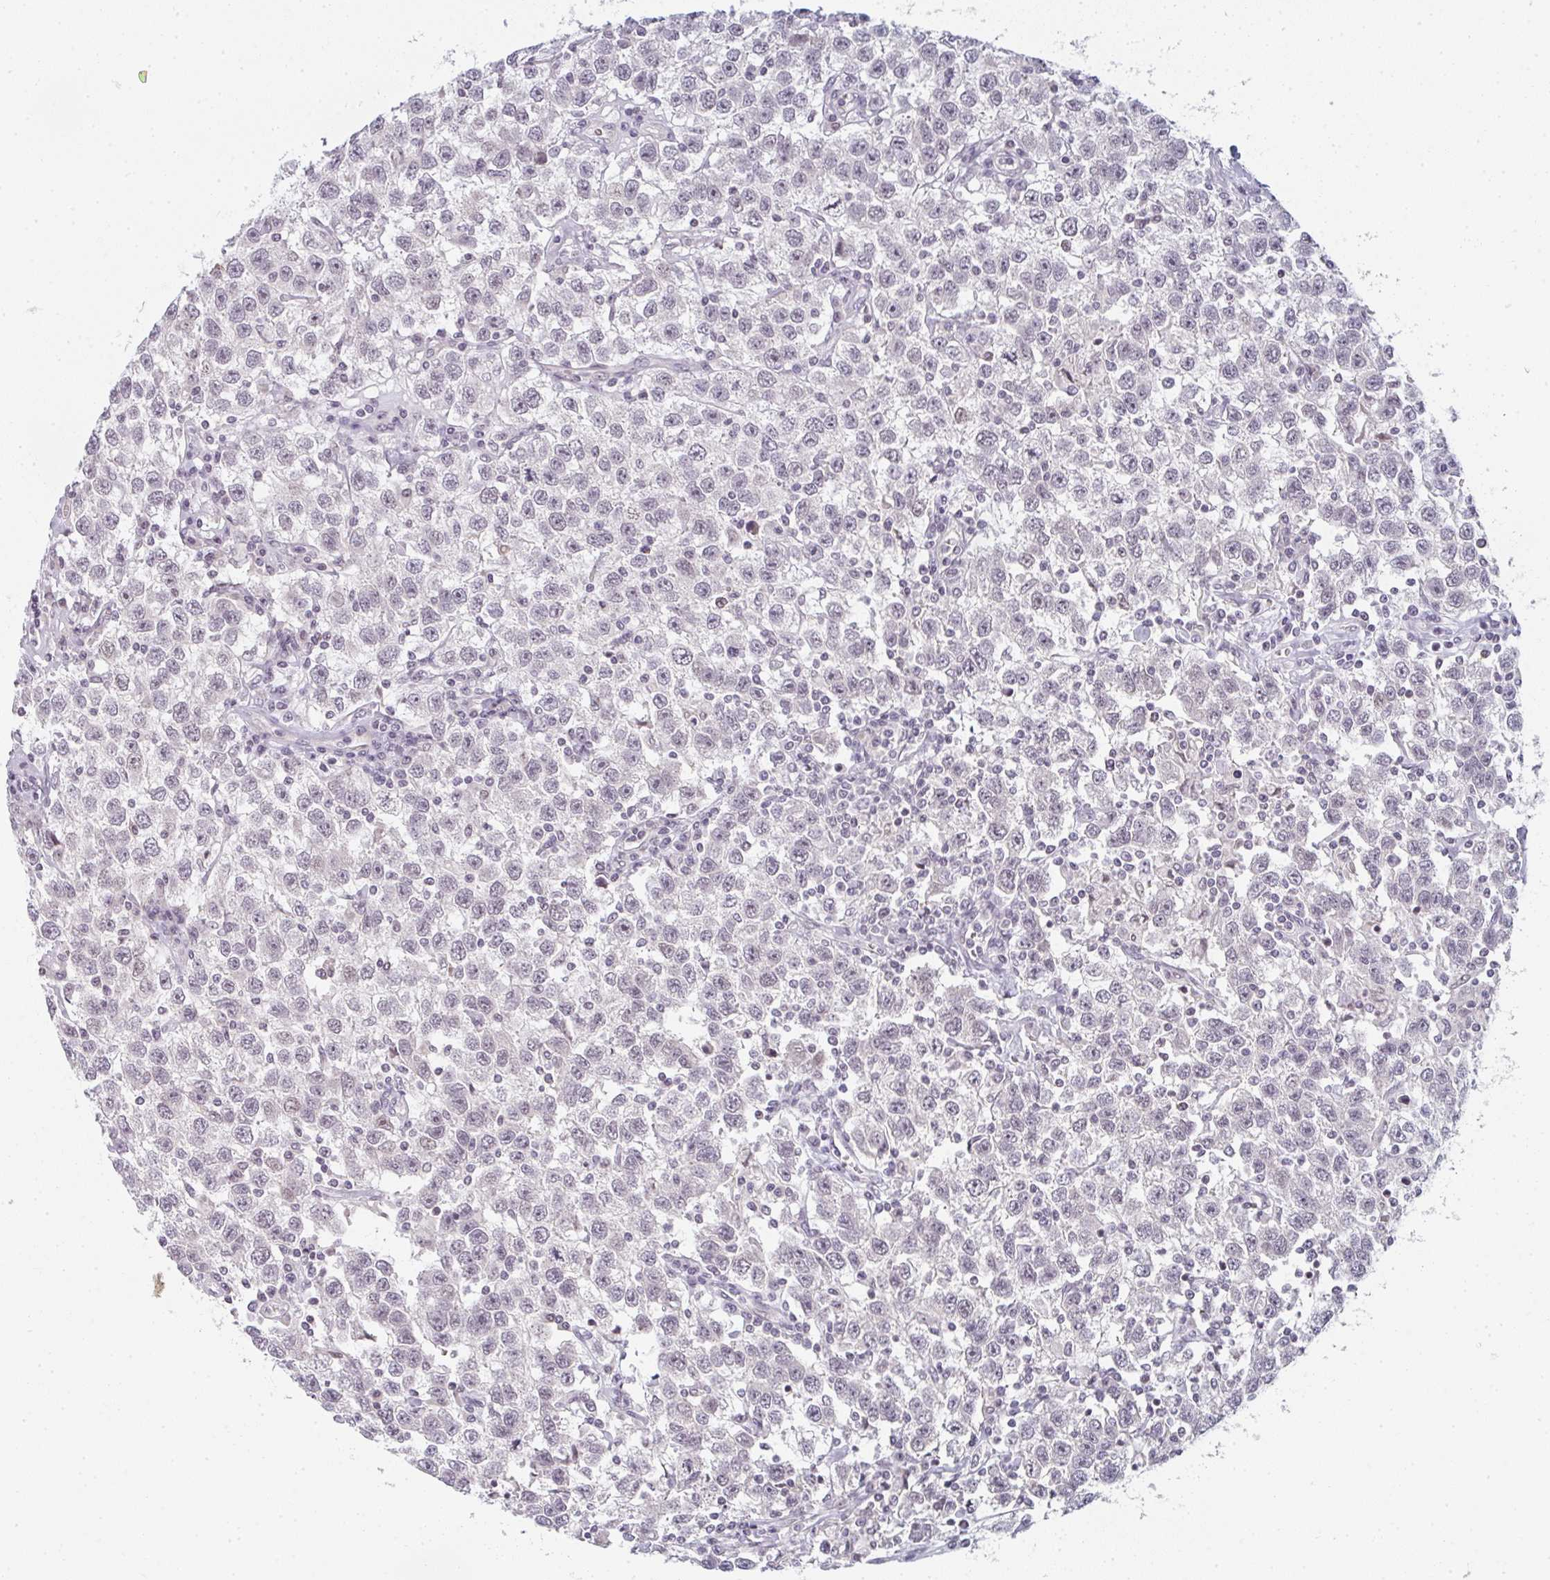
{"staining": {"intensity": "weak", "quantity": "<25%", "location": "nuclear"}, "tissue": "testis cancer", "cell_type": "Tumor cells", "image_type": "cancer", "snomed": [{"axis": "morphology", "description": "Seminoma, NOS"}, {"axis": "topography", "description": "Testis"}], "caption": "IHC histopathology image of neoplastic tissue: seminoma (testis) stained with DAB demonstrates no significant protein staining in tumor cells.", "gene": "RBBP6", "patient": {"sex": "male", "age": 41}}